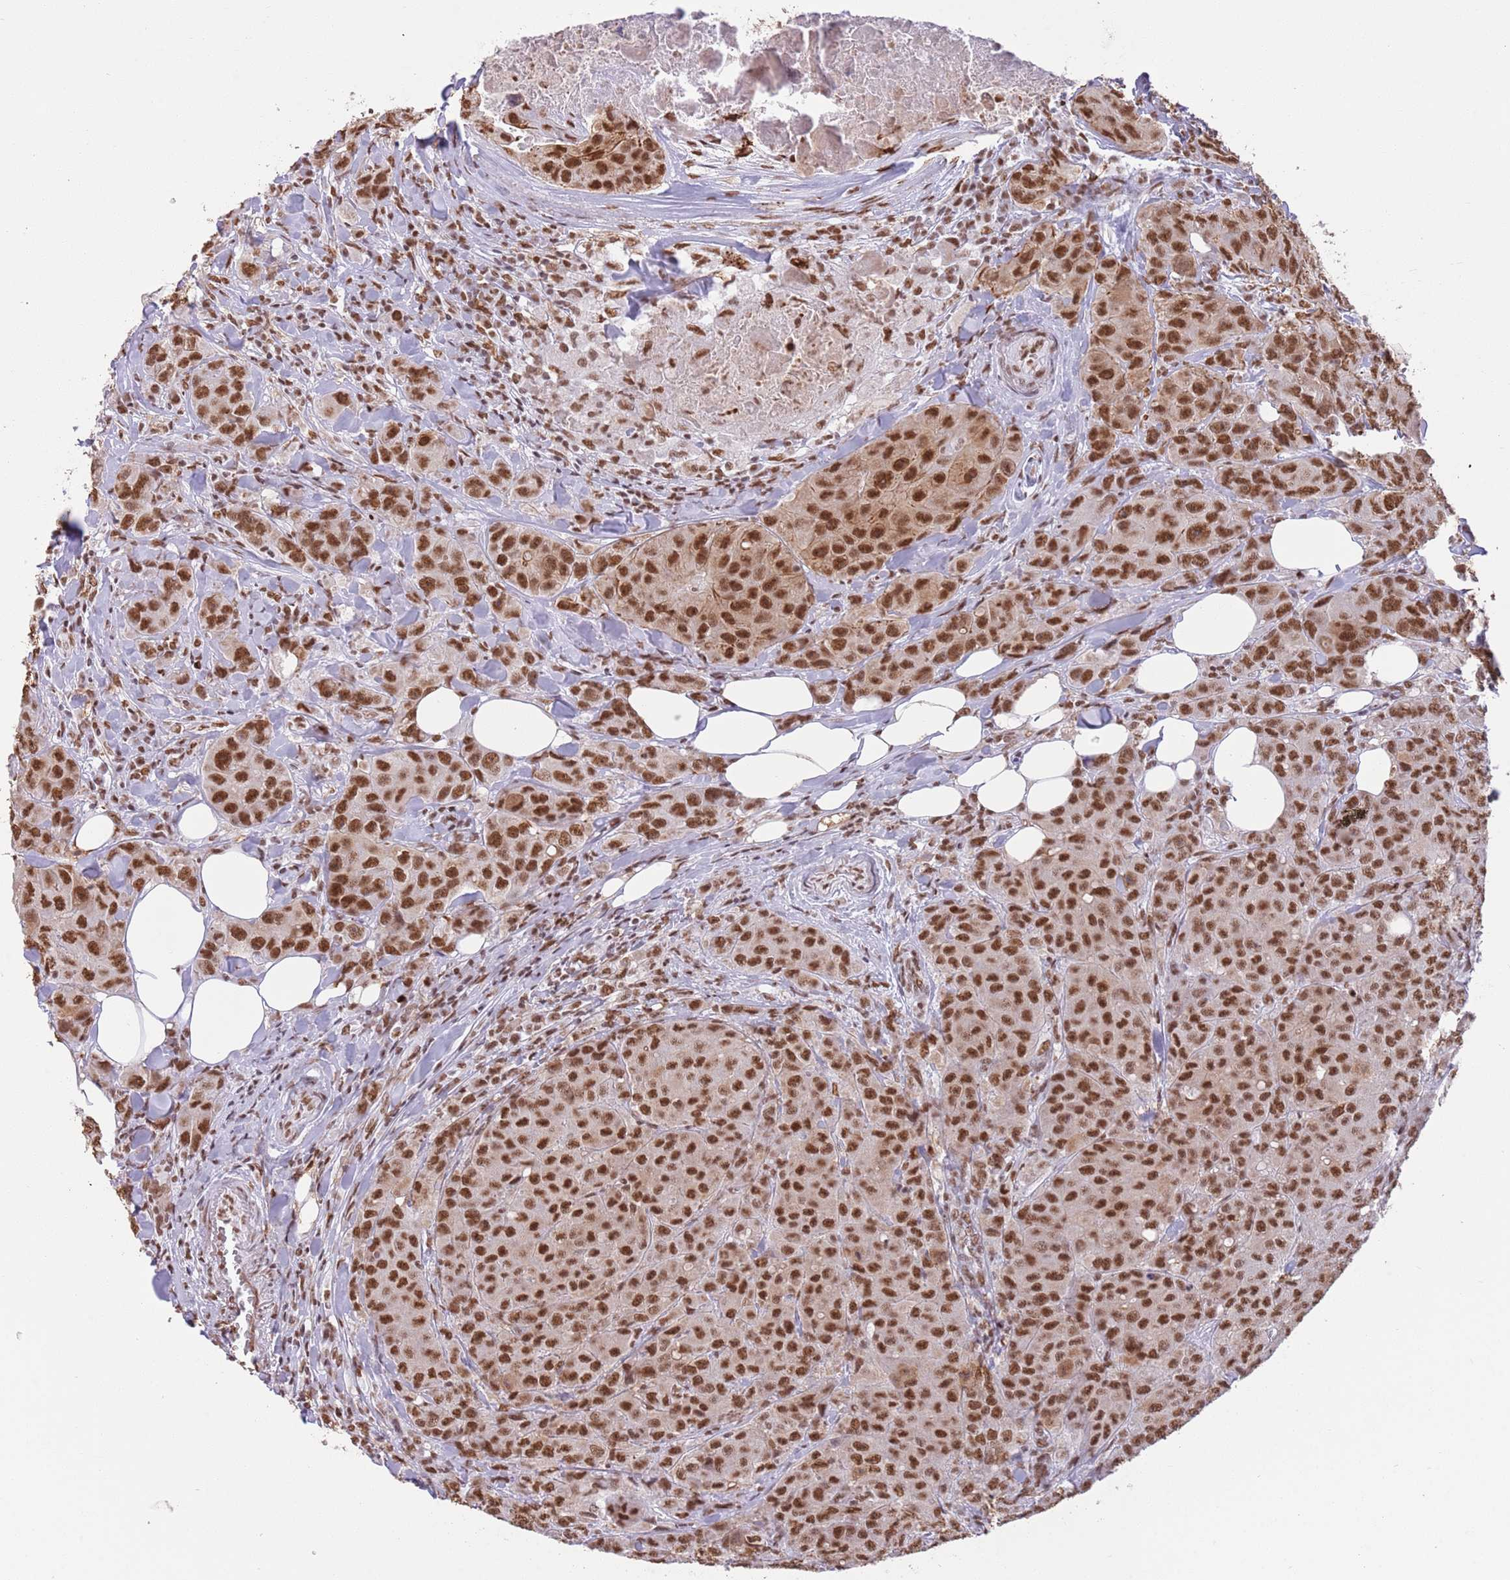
{"staining": {"intensity": "strong", "quantity": ">75%", "location": "nuclear"}, "tissue": "breast cancer", "cell_type": "Tumor cells", "image_type": "cancer", "snomed": [{"axis": "morphology", "description": "Duct carcinoma"}, {"axis": "topography", "description": "Breast"}], "caption": "Approximately >75% of tumor cells in human breast infiltrating ductal carcinoma demonstrate strong nuclear protein staining as visualized by brown immunohistochemical staining.", "gene": "TRIM32", "patient": {"sex": "female", "age": 43}}